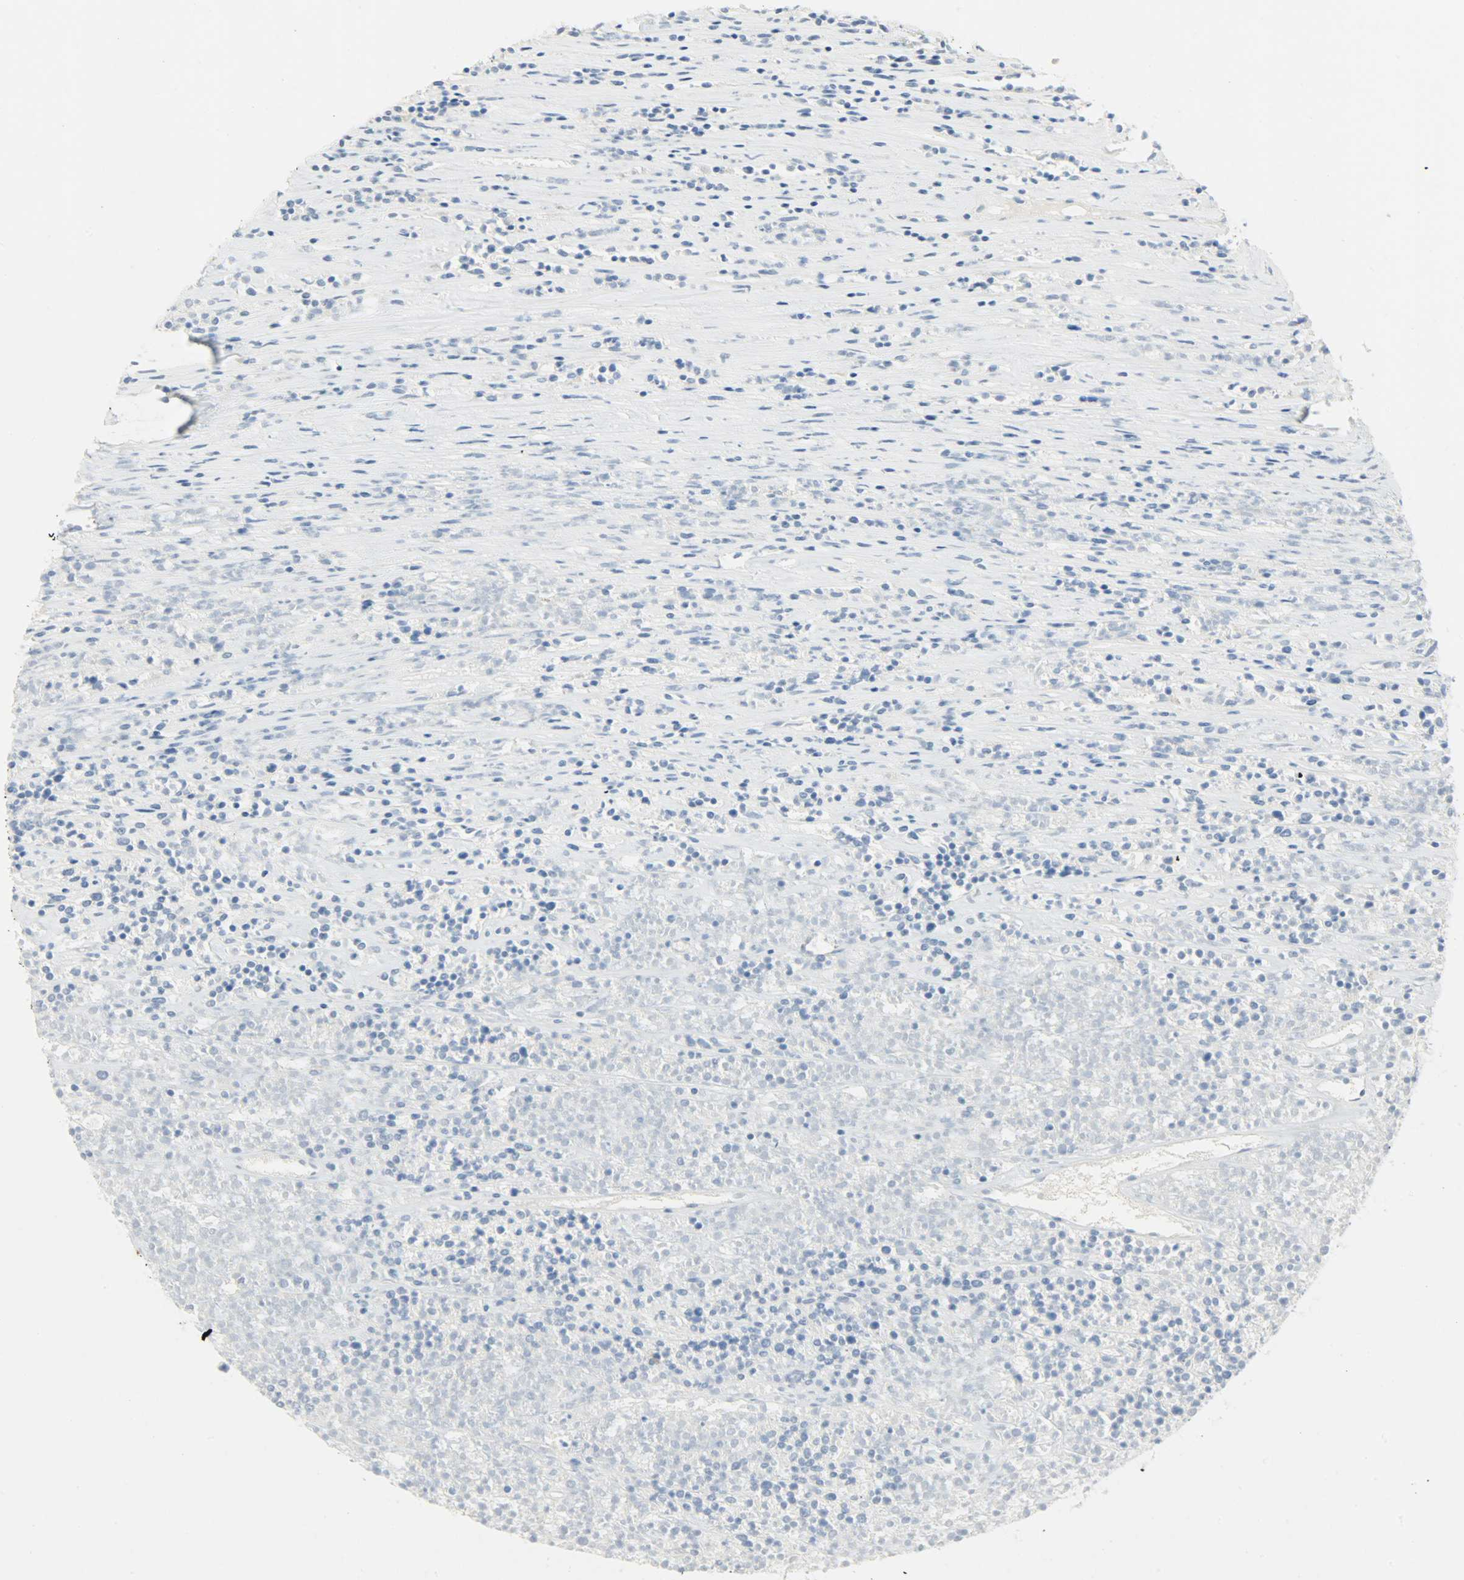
{"staining": {"intensity": "negative", "quantity": "none", "location": "none"}, "tissue": "lymphoma", "cell_type": "Tumor cells", "image_type": "cancer", "snomed": [{"axis": "morphology", "description": "Malignant lymphoma, non-Hodgkin's type, High grade"}, {"axis": "topography", "description": "Lymph node"}], "caption": "High magnification brightfield microscopy of lymphoma stained with DAB (3,3'-diaminobenzidine) (brown) and counterstained with hematoxylin (blue): tumor cells show no significant staining.", "gene": "PROM1", "patient": {"sex": "female", "age": 73}}